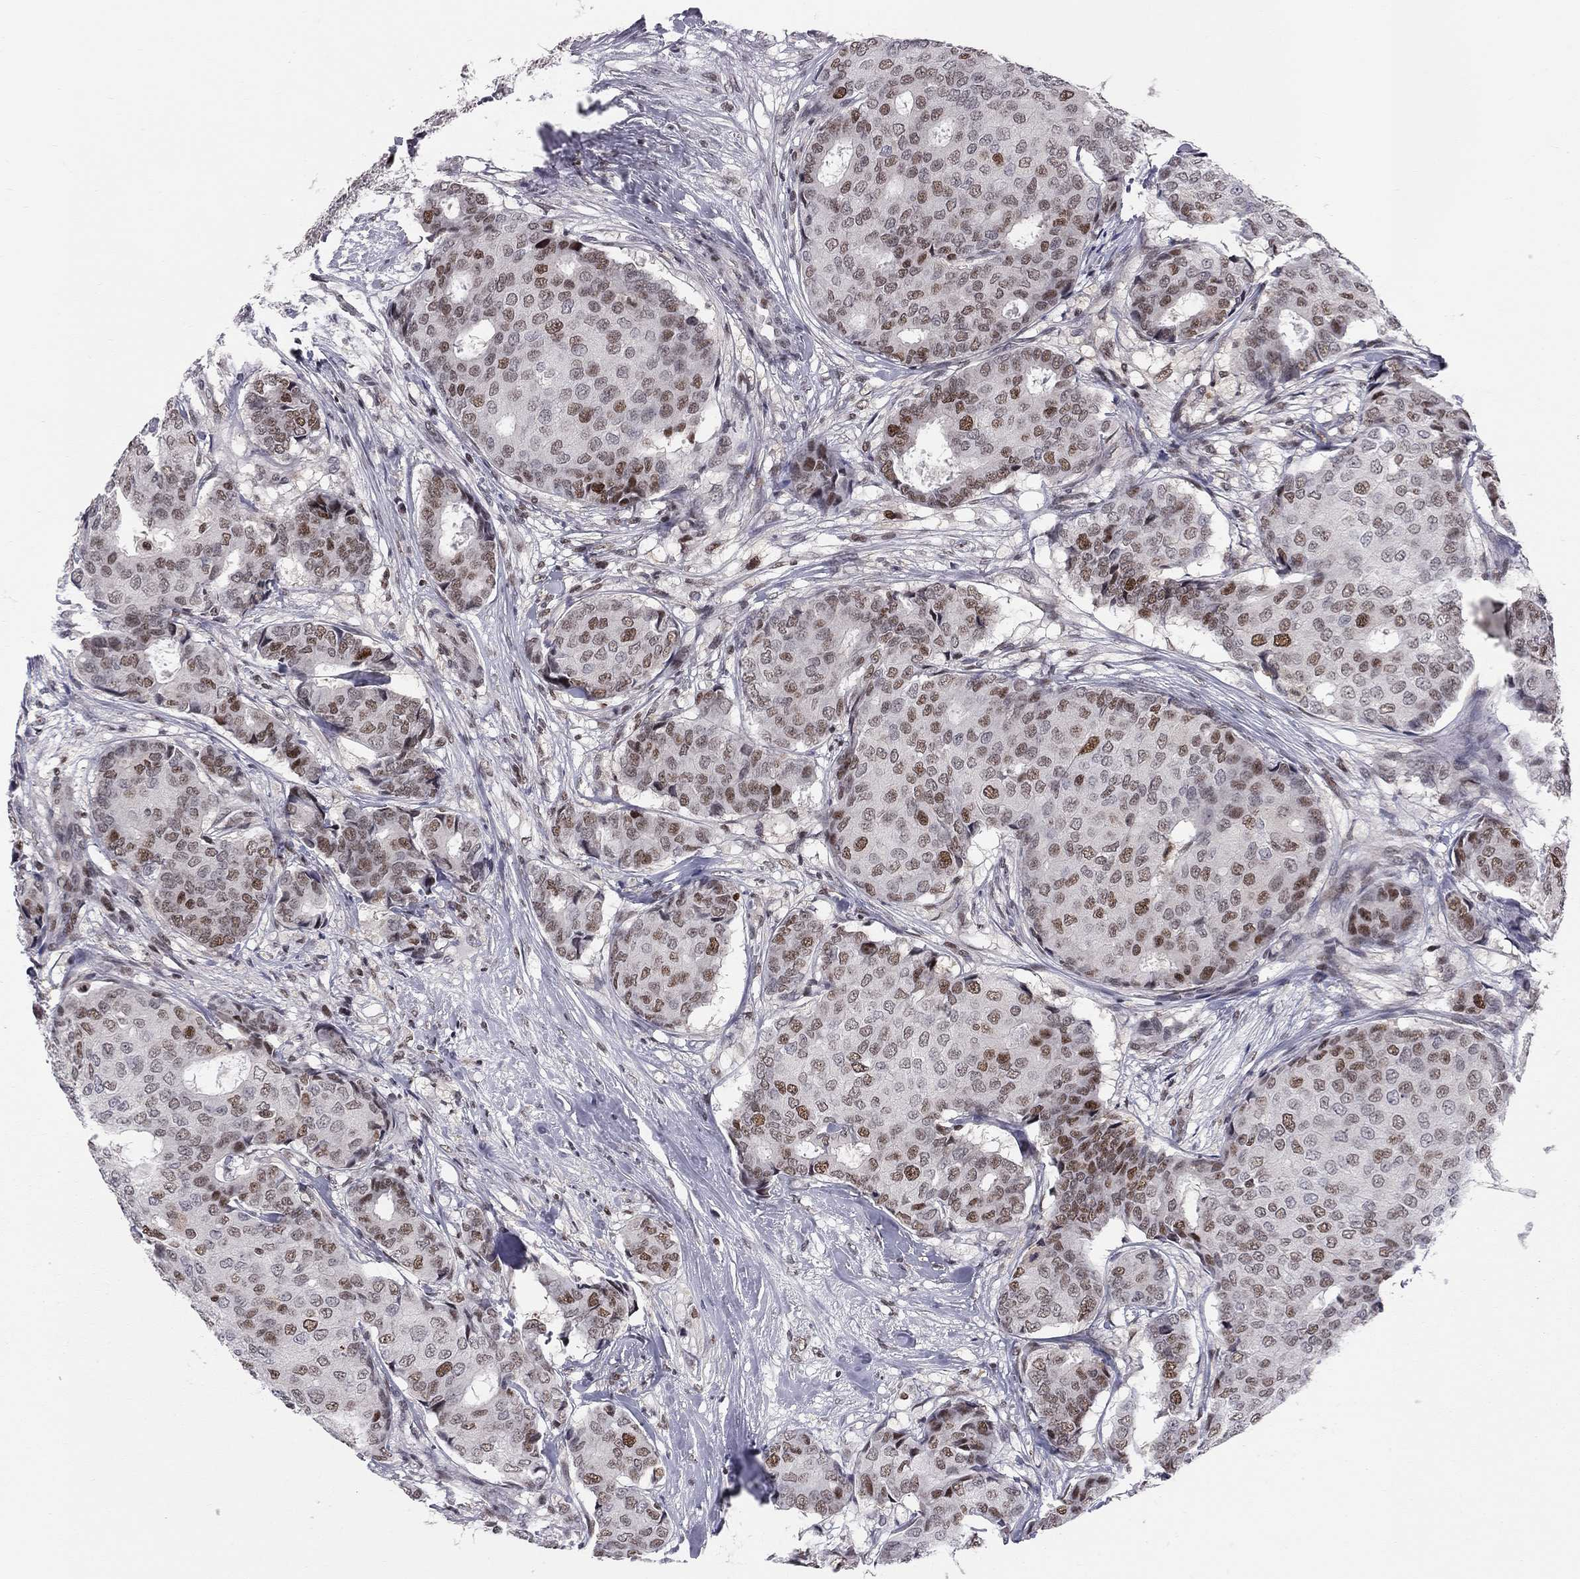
{"staining": {"intensity": "strong", "quantity": "25%-75%", "location": "nuclear"}, "tissue": "breast cancer", "cell_type": "Tumor cells", "image_type": "cancer", "snomed": [{"axis": "morphology", "description": "Duct carcinoma"}, {"axis": "topography", "description": "Breast"}], "caption": "Brown immunohistochemical staining in human breast infiltrating ductal carcinoma exhibits strong nuclear positivity in about 25%-75% of tumor cells.", "gene": "RNASEH2C", "patient": {"sex": "female", "age": 75}}